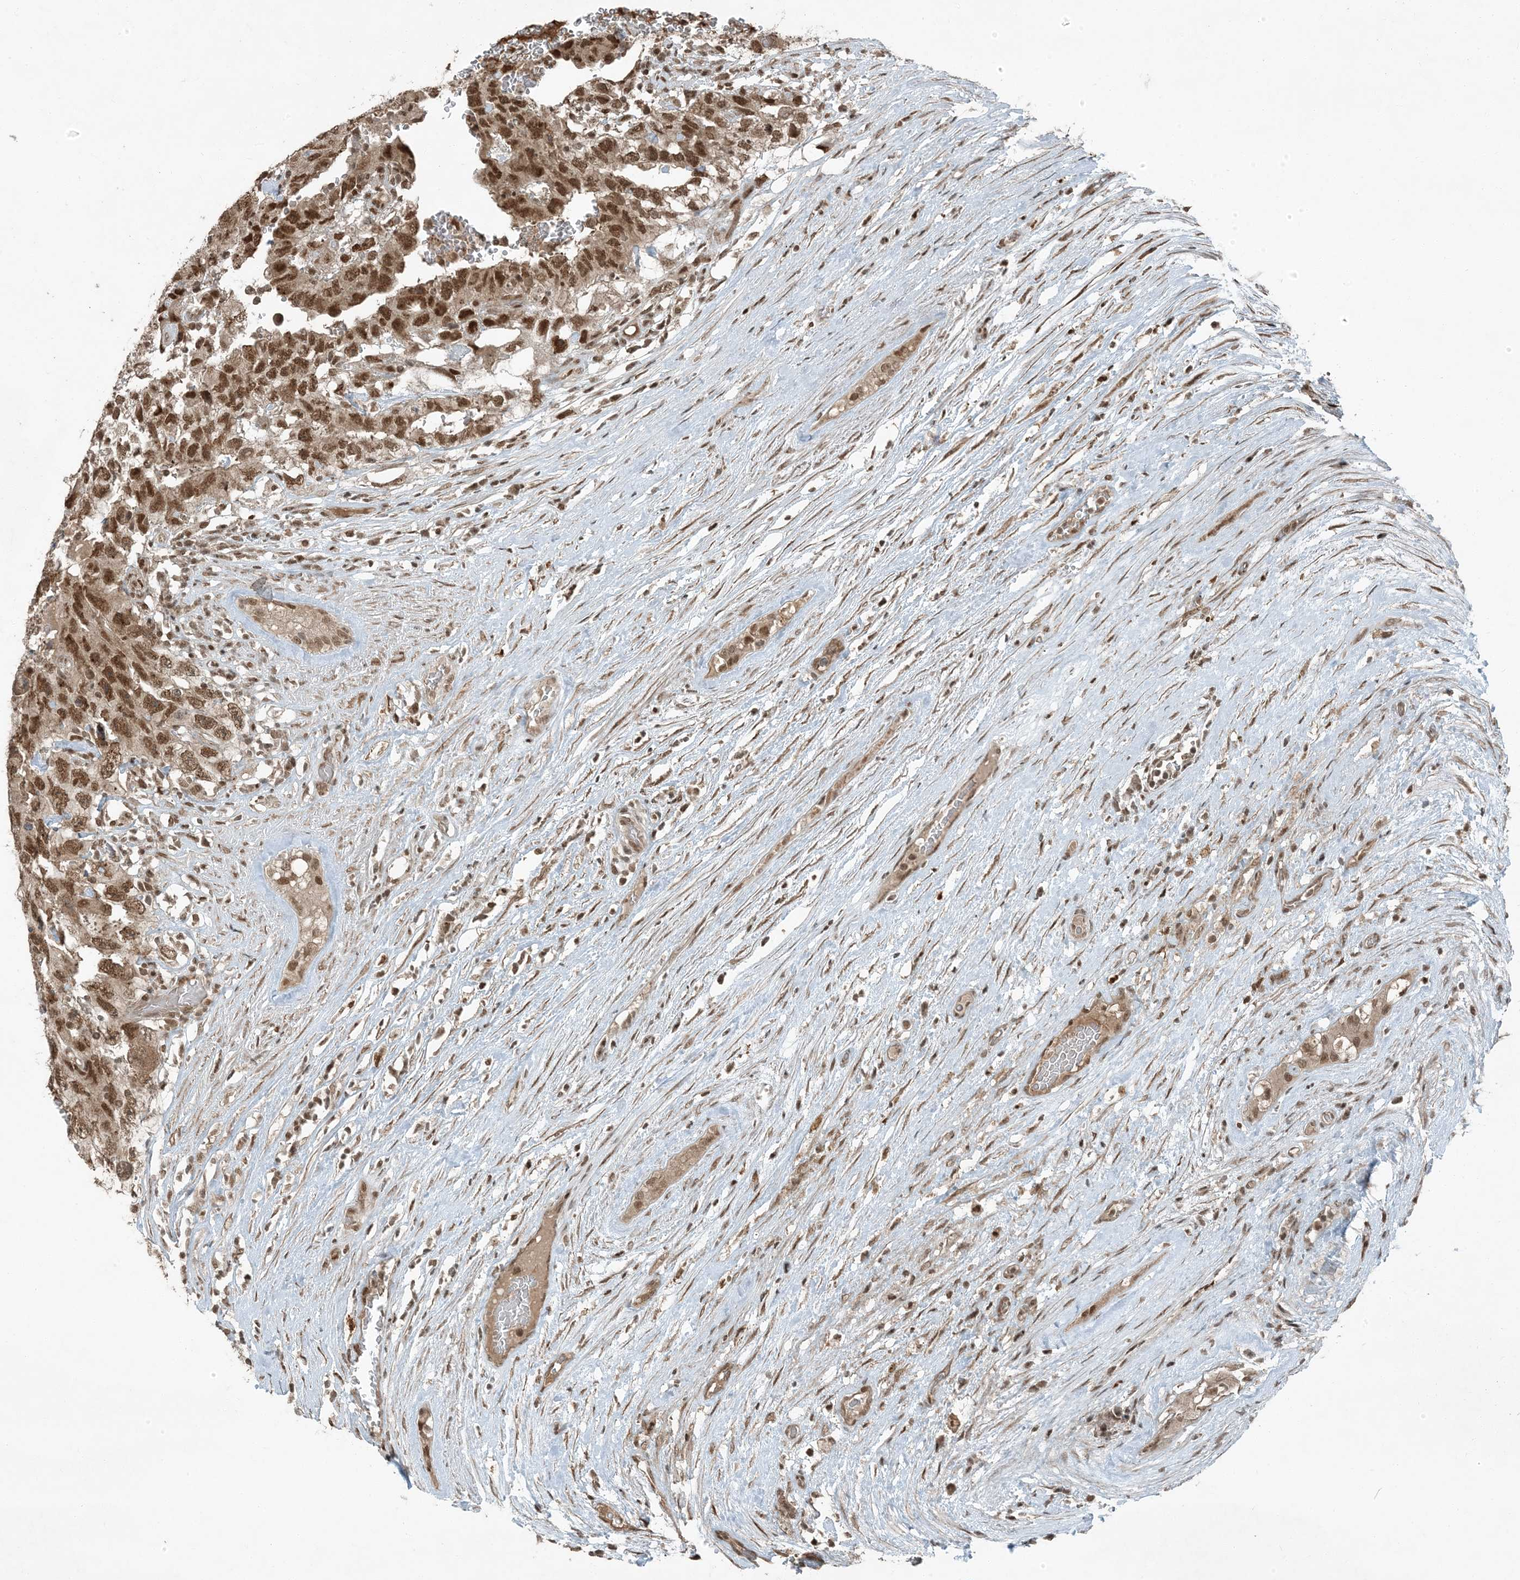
{"staining": {"intensity": "strong", "quantity": ">75%", "location": "nuclear"}, "tissue": "testis cancer", "cell_type": "Tumor cells", "image_type": "cancer", "snomed": [{"axis": "morphology", "description": "Carcinoma, Embryonal, NOS"}, {"axis": "topography", "description": "Testis"}], "caption": "Protein analysis of testis cancer tissue displays strong nuclear staining in approximately >75% of tumor cells.", "gene": "TRAPPC12", "patient": {"sex": "male", "age": 26}}